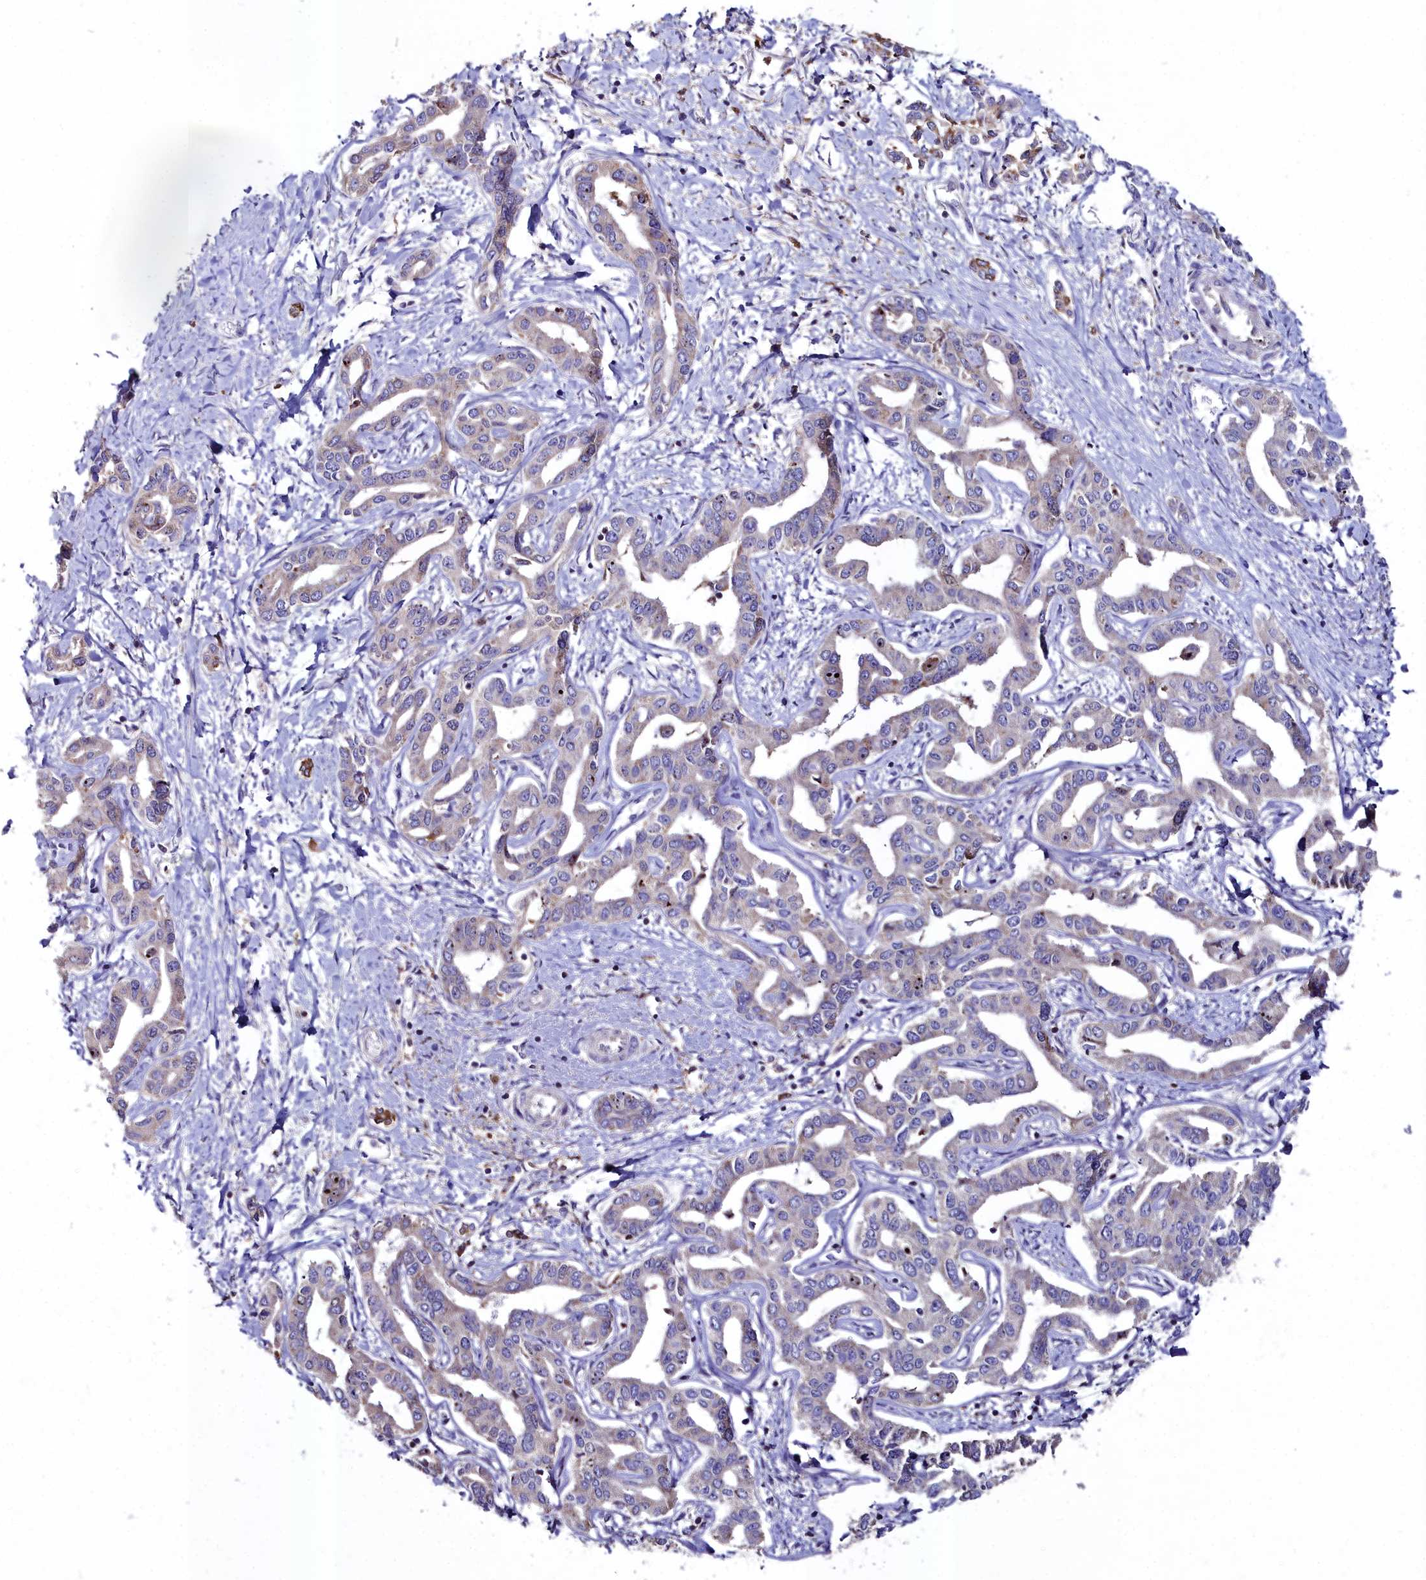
{"staining": {"intensity": "weak", "quantity": "<25%", "location": "cytoplasmic/membranous"}, "tissue": "liver cancer", "cell_type": "Tumor cells", "image_type": "cancer", "snomed": [{"axis": "morphology", "description": "Cholangiocarcinoma"}, {"axis": "topography", "description": "Liver"}], "caption": "Image shows no significant protein expression in tumor cells of liver cancer. (Stains: DAB immunohistochemistry (IHC) with hematoxylin counter stain, Microscopy: brightfield microscopy at high magnification).", "gene": "AMBRA1", "patient": {"sex": "male", "age": 59}}